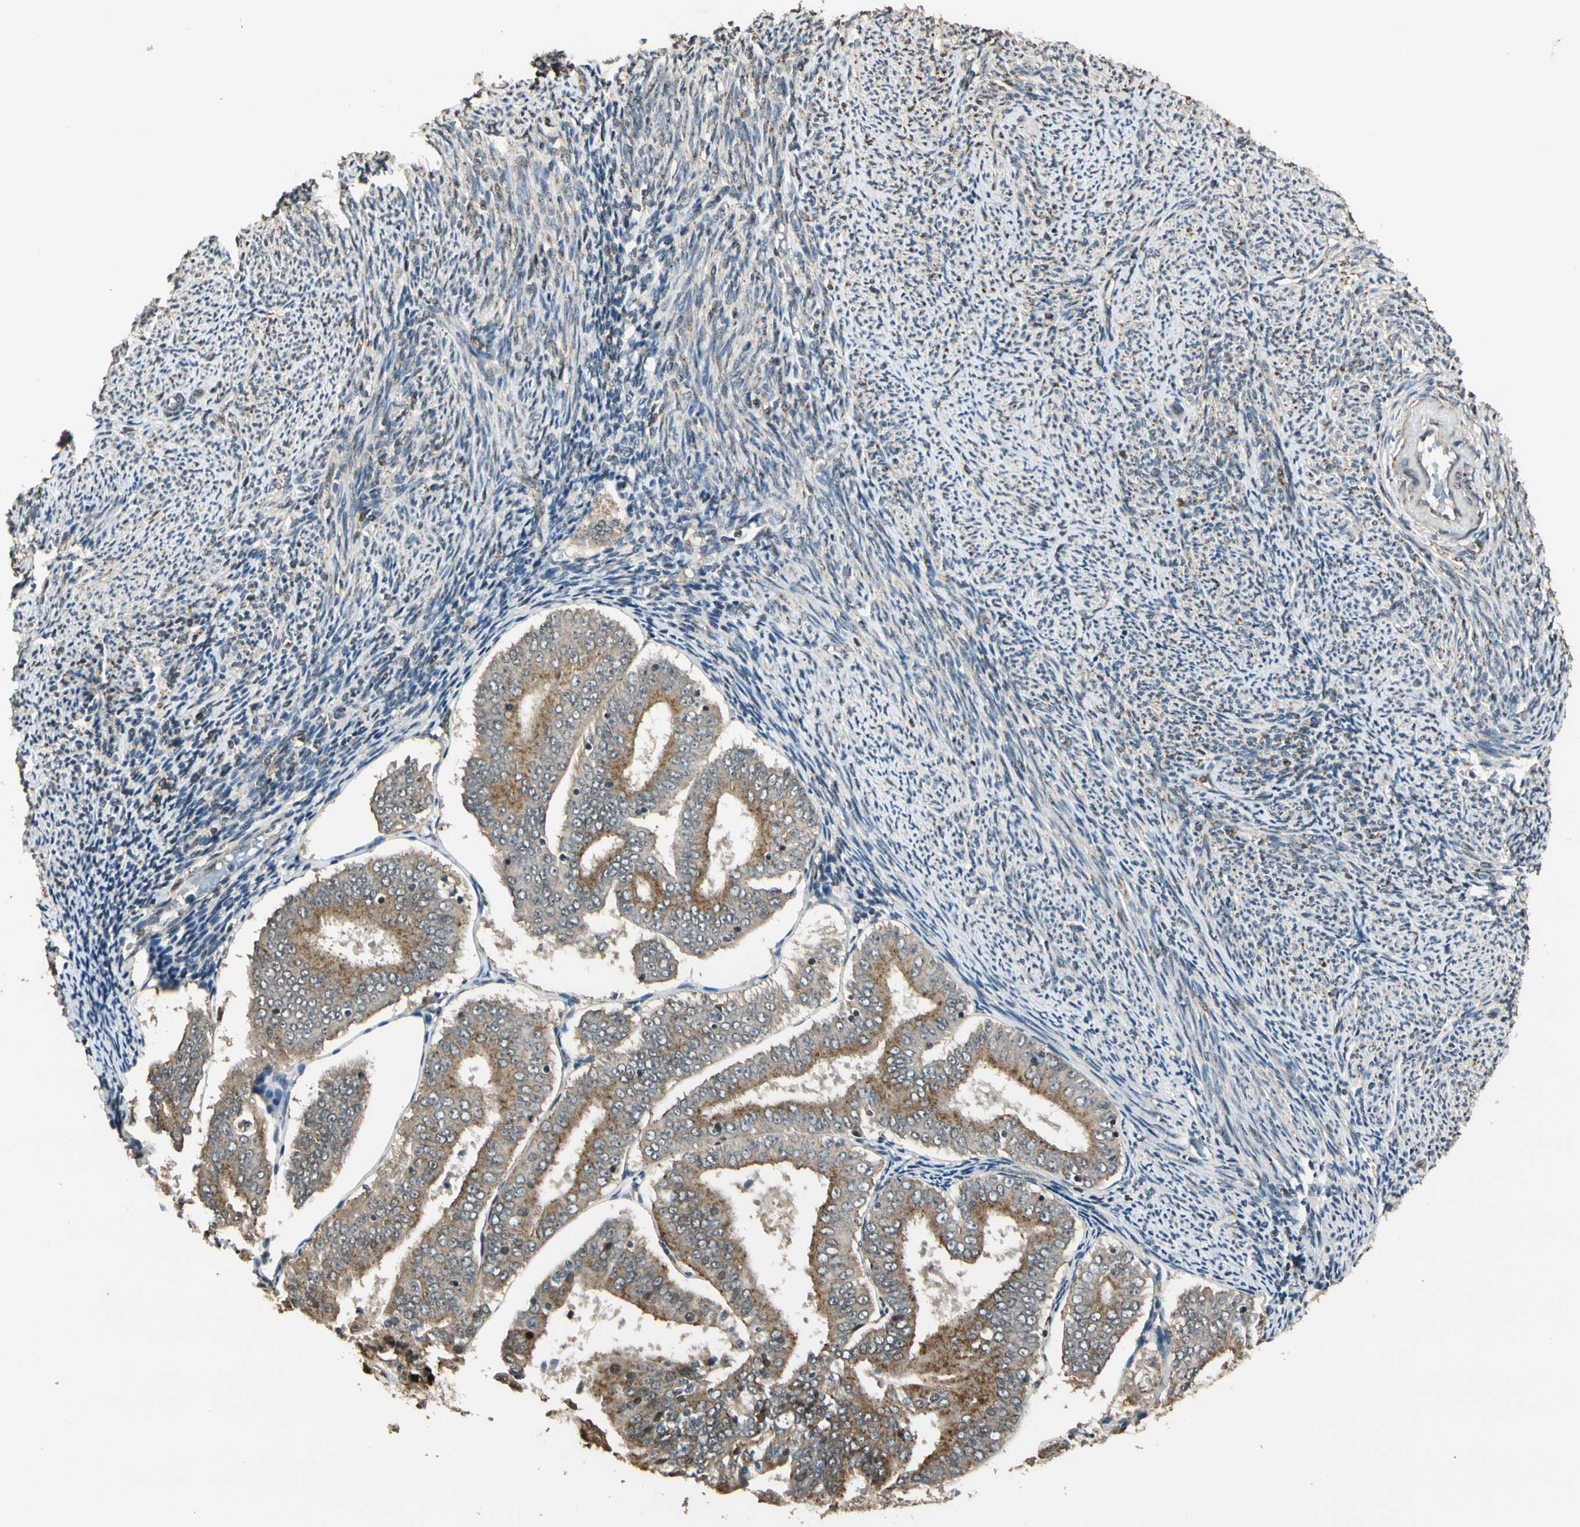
{"staining": {"intensity": "moderate", "quantity": ">75%", "location": "cytoplasmic/membranous"}, "tissue": "endometrial cancer", "cell_type": "Tumor cells", "image_type": "cancer", "snomed": [{"axis": "morphology", "description": "Adenocarcinoma, NOS"}, {"axis": "topography", "description": "Endometrium"}], "caption": "Endometrial adenocarcinoma tissue demonstrates moderate cytoplasmic/membranous positivity in approximately >75% of tumor cells, visualized by immunohistochemistry. The protein is shown in brown color, while the nuclei are stained blue.", "gene": "LAMTOR1", "patient": {"sex": "female", "age": 63}}